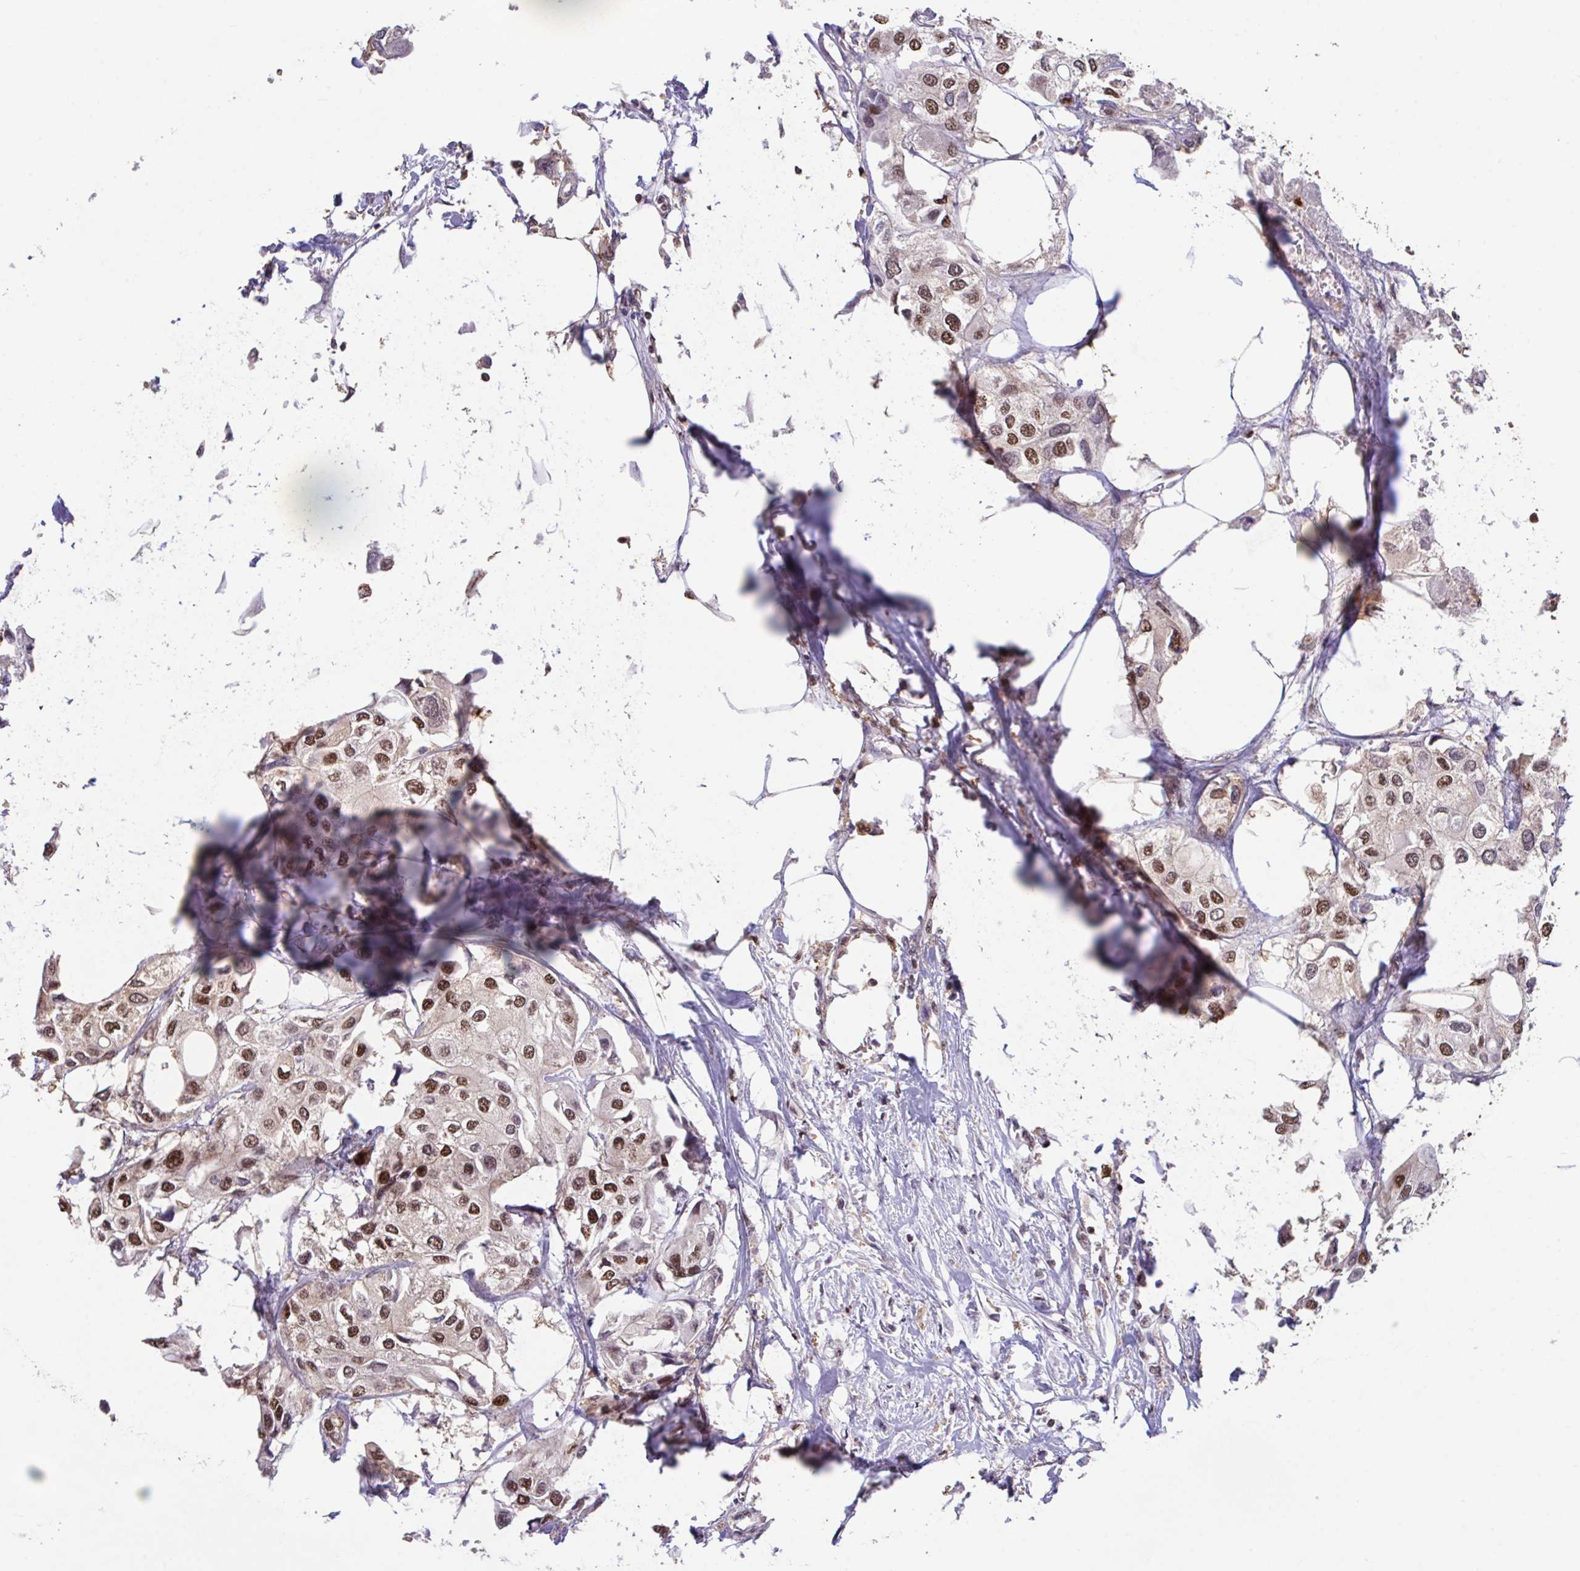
{"staining": {"intensity": "moderate", "quantity": ">75%", "location": "nuclear"}, "tissue": "urothelial cancer", "cell_type": "Tumor cells", "image_type": "cancer", "snomed": [{"axis": "morphology", "description": "Urothelial carcinoma, High grade"}, {"axis": "topography", "description": "Urinary bladder"}], "caption": "IHC of human urothelial cancer demonstrates medium levels of moderate nuclear positivity in approximately >75% of tumor cells.", "gene": "OR6K3", "patient": {"sex": "male", "age": 64}}